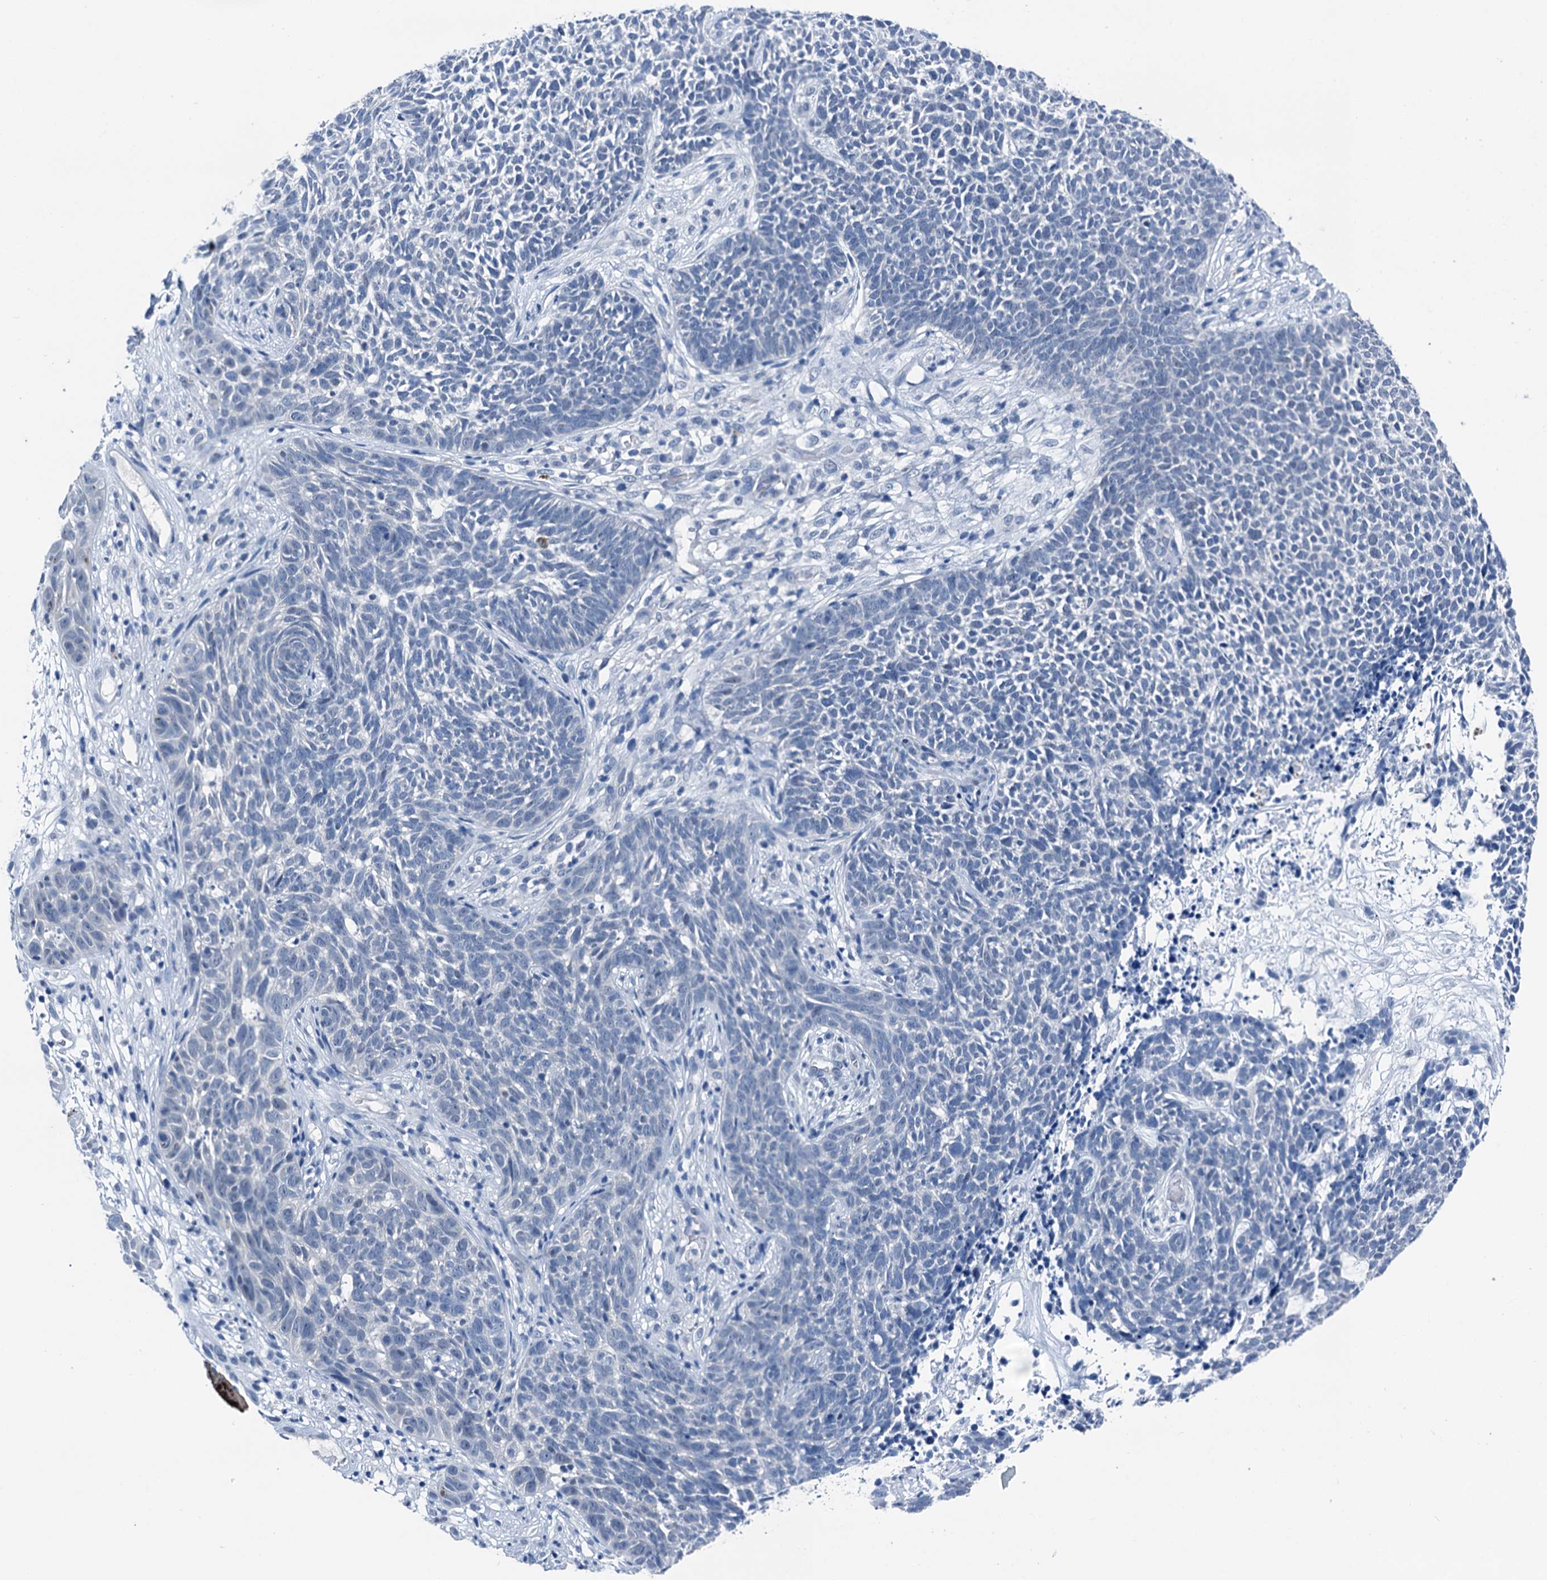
{"staining": {"intensity": "negative", "quantity": "none", "location": "none"}, "tissue": "skin cancer", "cell_type": "Tumor cells", "image_type": "cancer", "snomed": [{"axis": "morphology", "description": "Basal cell carcinoma"}, {"axis": "topography", "description": "Skin"}], "caption": "Immunohistochemistry of basal cell carcinoma (skin) displays no staining in tumor cells.", "gene": "CBLN3", "patient": {"sex": "female", "age": 84}}